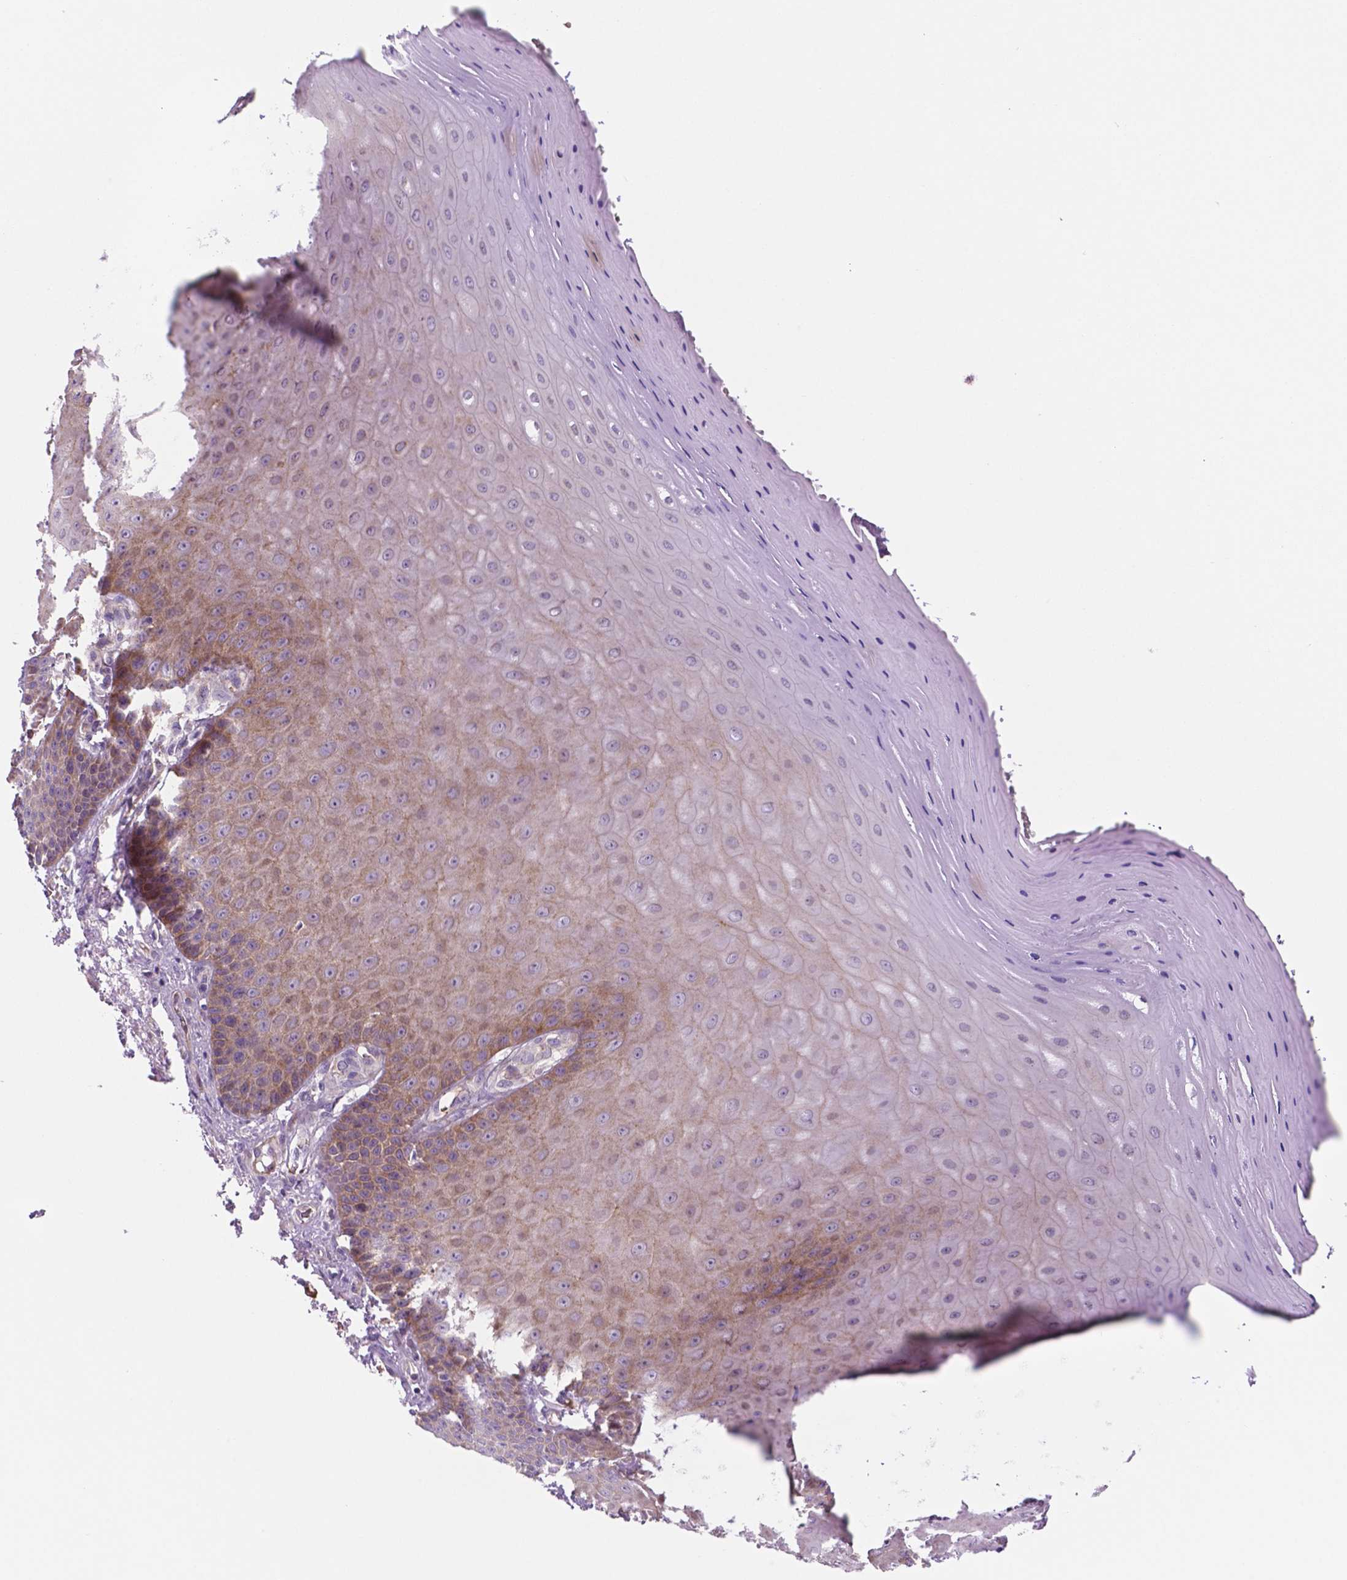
{"staining": {"intensity": "moderate", "quantity": "25%-75%", "location": "cytoplasmic/membranous"}, "tissue": "vagina", "cell_type": "Squamous epithelial cells", "image_type": "normal", "snomed": [{"axis": "morphology", "description": "Normal tissue, NOS"}, {"axis": "topography", "description": "Vagina"}], "caption": "The image demonstrates immunohistochemical staining of benign vagina. There is moderate cytoplasmic/membranous positivity is appreciated in about 25%-75% of squamous epithelial cells. (brown staining indicates protein expression, while blue staining denotes nuclei).", "gene": "RND3", "patient": {"sex": "female", "age": 83}}